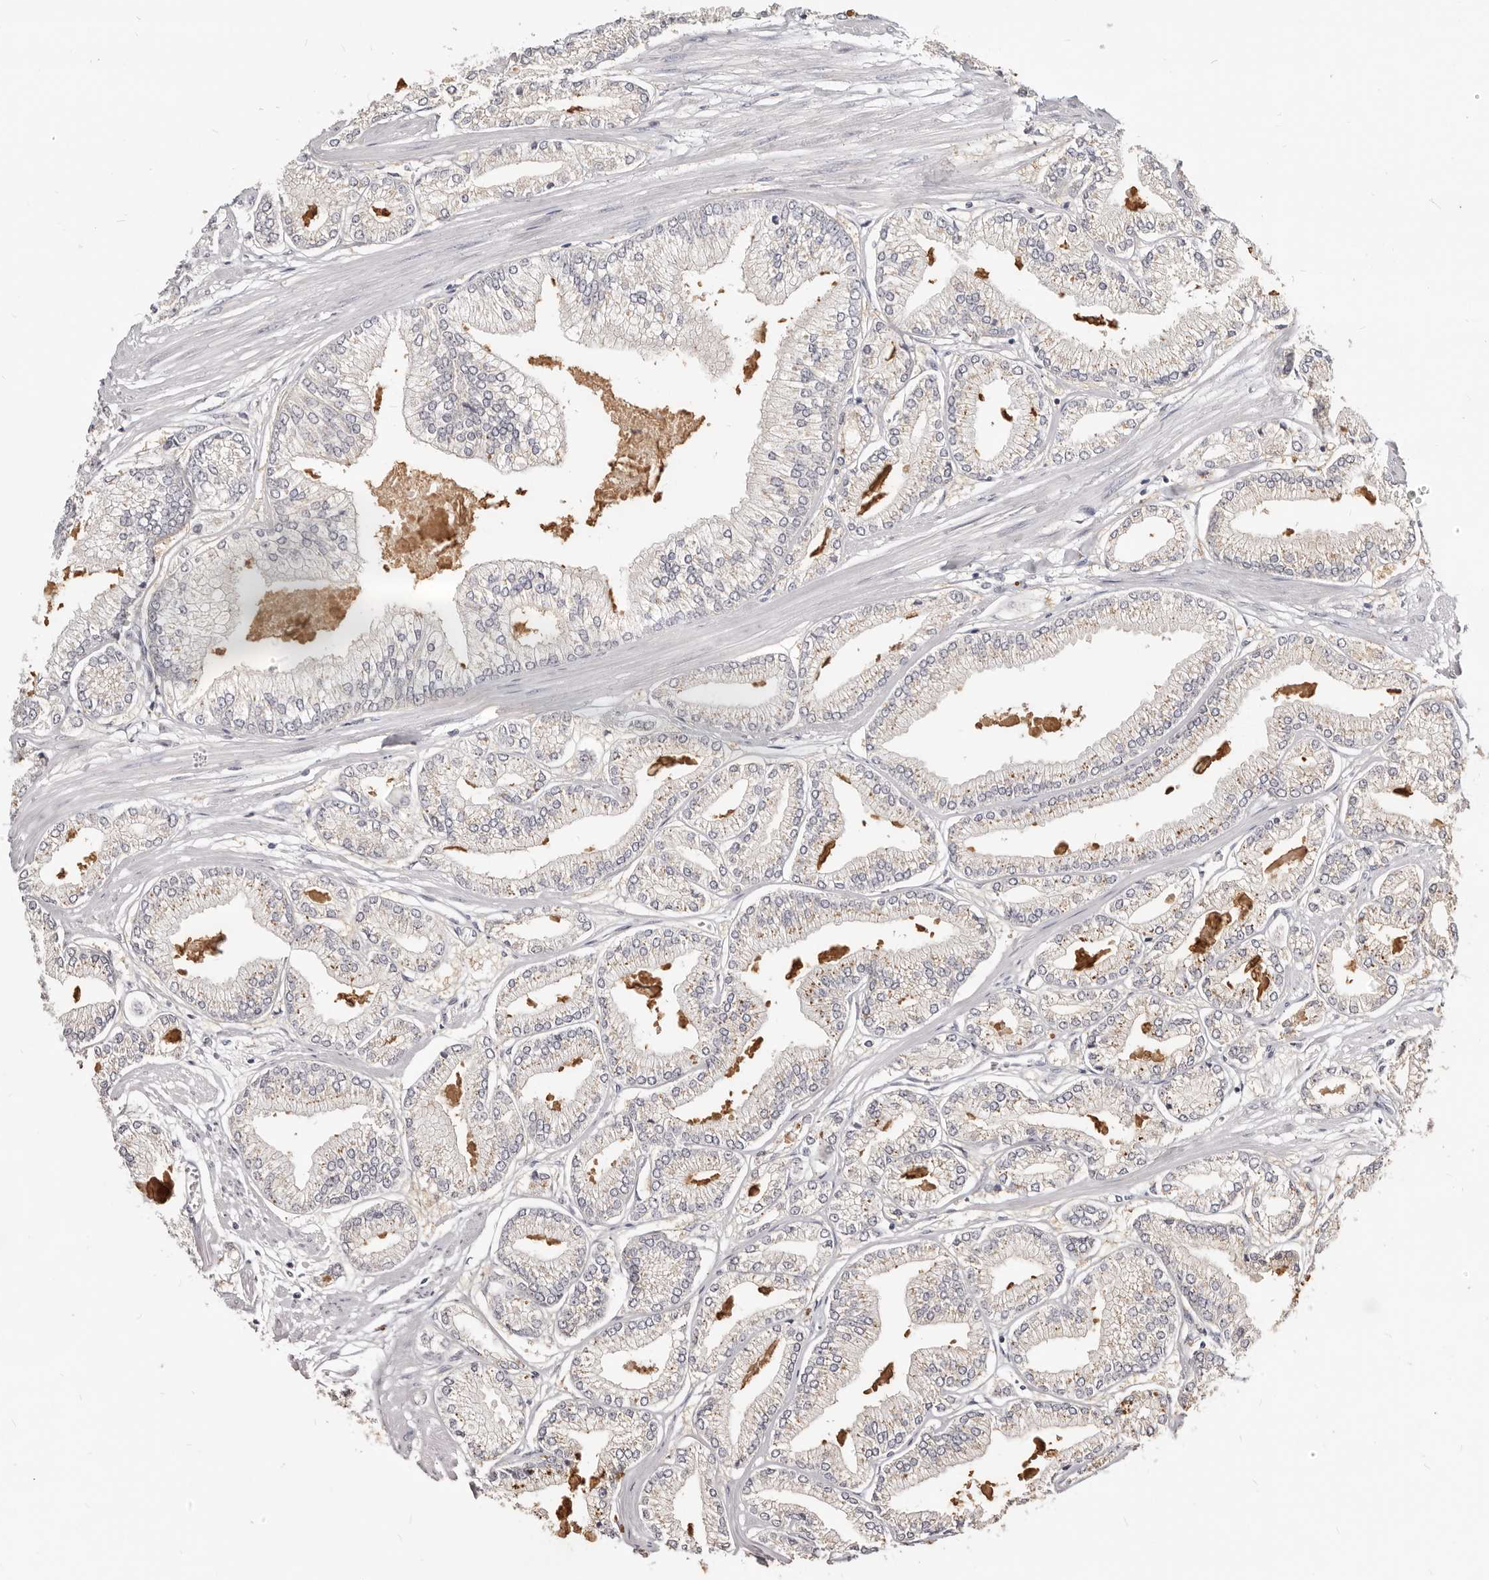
{"staining": {"intensity": "weak", "quantity": "<25%", "location": "cytoplasmic/membranous"}, "tissue": "prostate cancer", "cell_type": "Tumor cells", "image_type": "cancer", "snomed": [{"axis": "morphology", "description": "Adenocarcinoma, Low grade"}, {"axis": "topography", "description": "Prostate"}], "caption": "Micrograph shows no significant protein expression in tumor cells of adenocarcinoma (low-grade) (prostate).", "gene": "TSPAN13", "patient": {"sex": "male", "age": 52}}